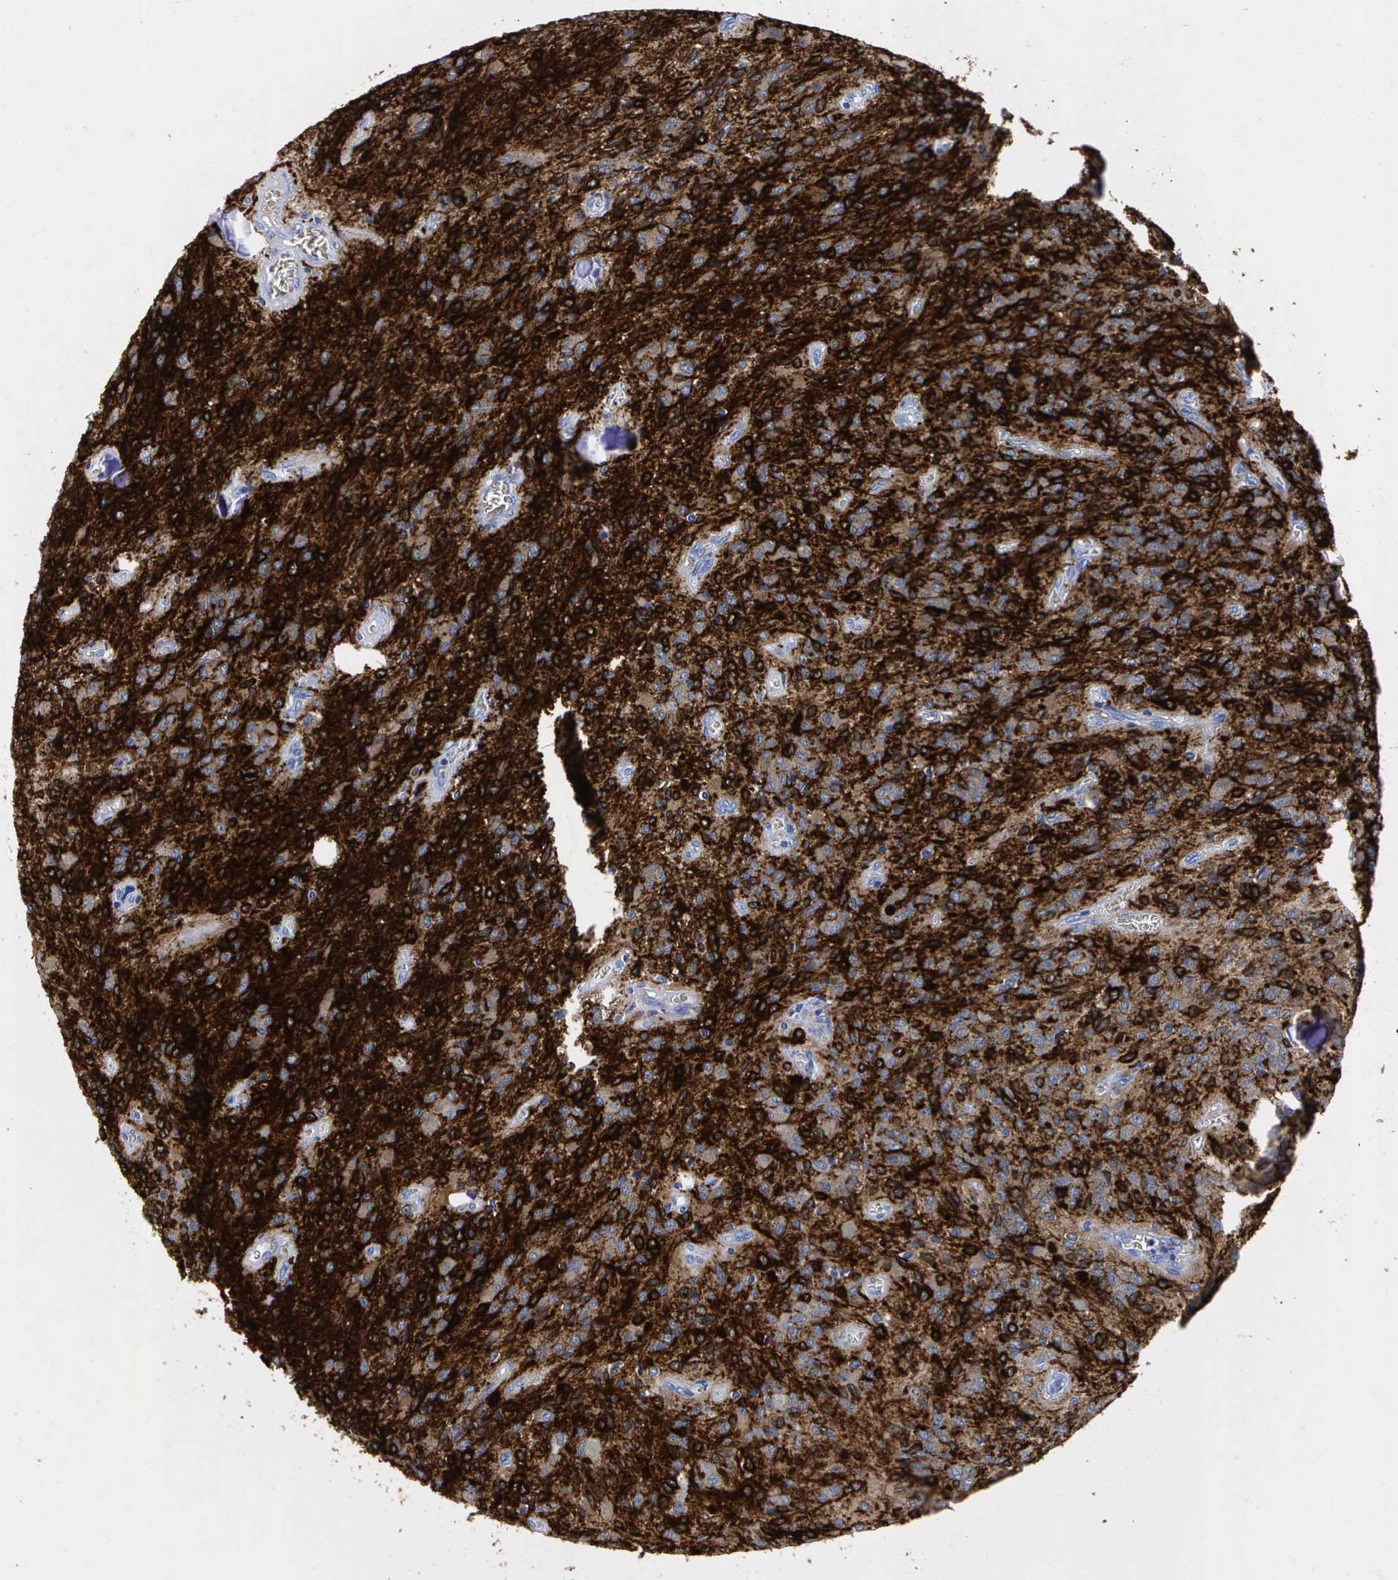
{"staining": {"intensity": "strong", "quantity": ">75%", "location": "cytoplasmic/membranous"}, "tissue": "glioma", "cell_type": "Tumor cells", "image_type": "cancer", "snomed": [{"axis": "morphology", "description": "Glioma, malignant, Low grade"}, {"axis": "topography", "description": "Brain"}], "caption": "The immunohistochemical stain highlights strong cytoplasmic/membranous staining in tumor cells of glioma tissue.", "gene": "ENO2", "patient": {"sex": "female", "age": 15}}